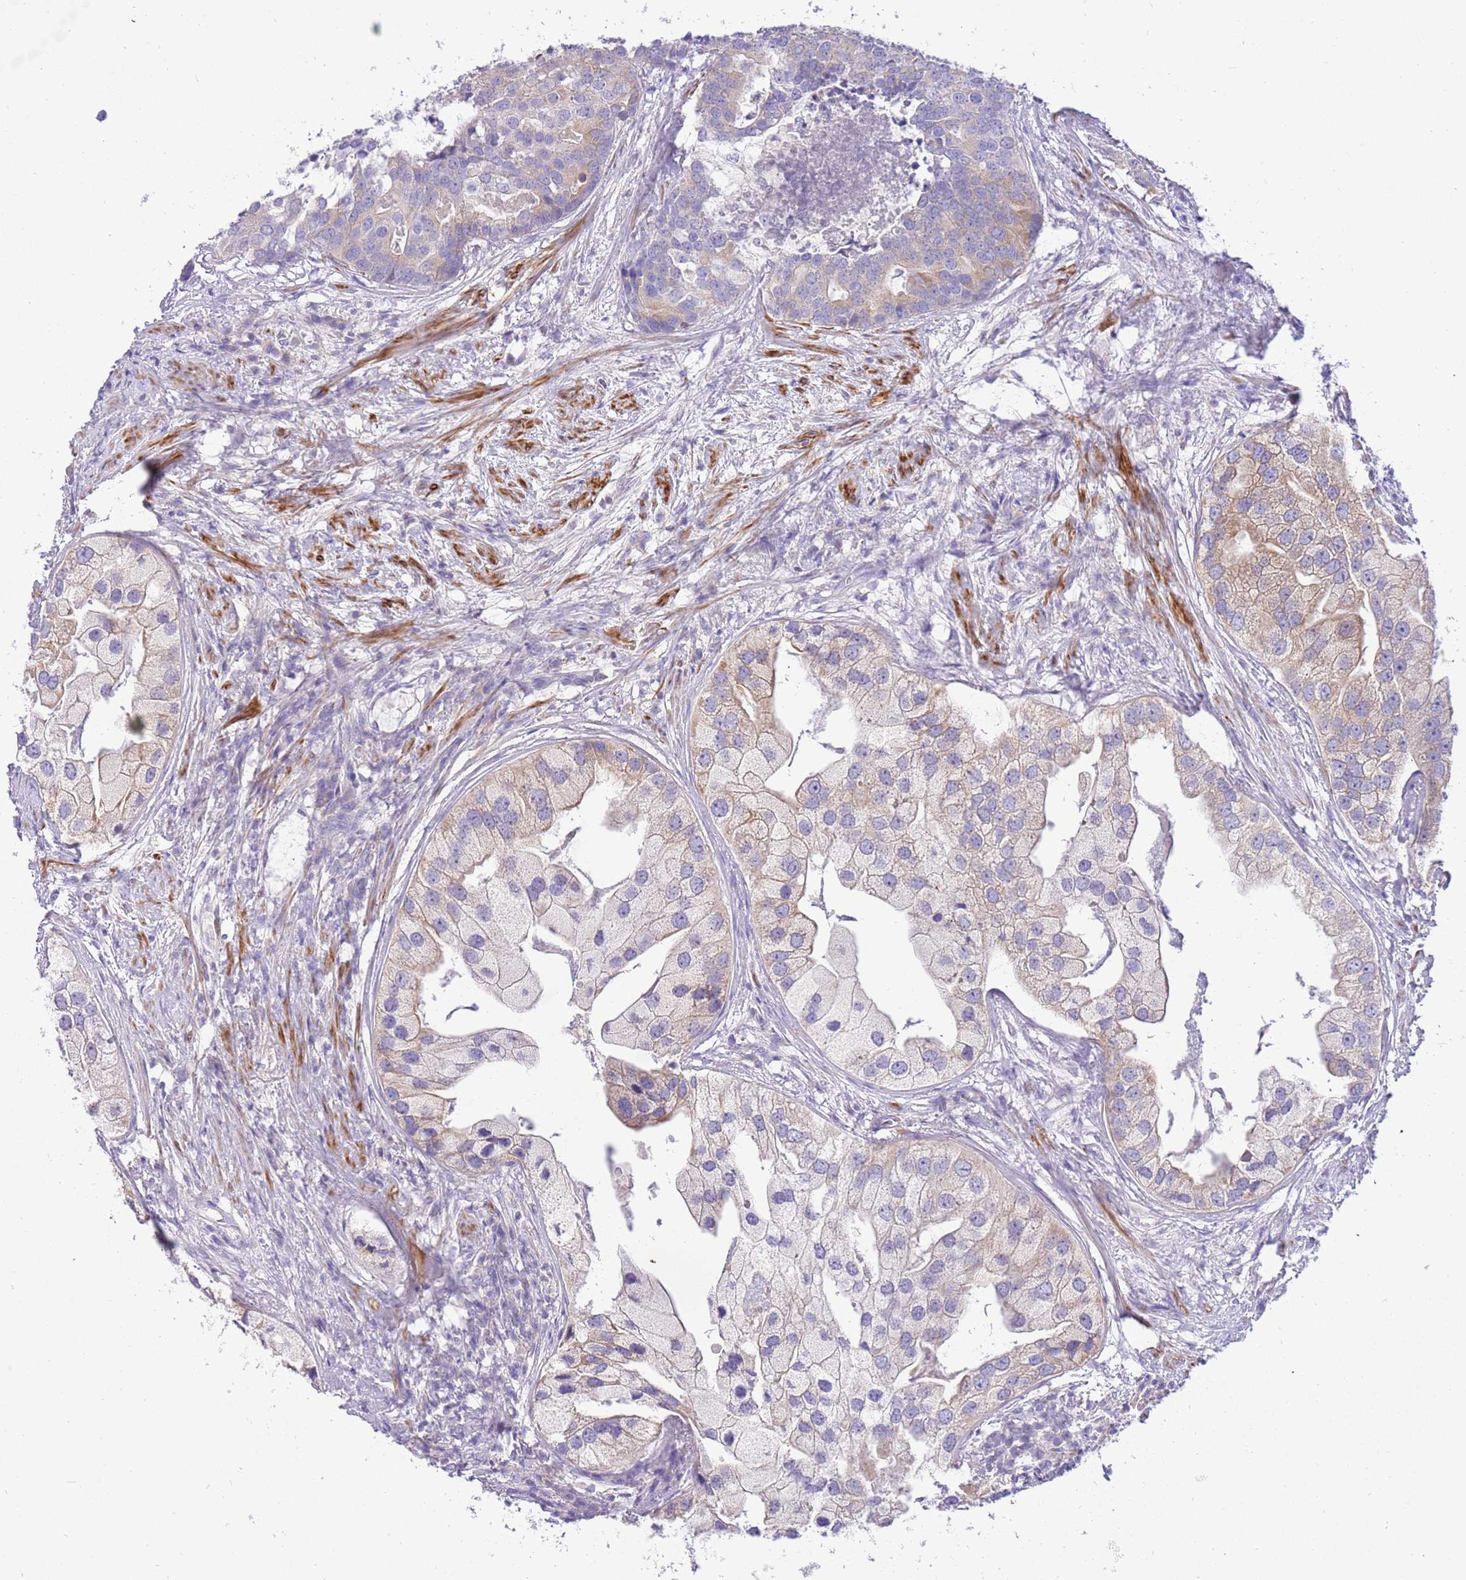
{"staining": {"intensity": "negative", "quantity": "none", "location": "none"}, "tissue": "prostate cancer", "cell_type": "Tumor cells", "image_type": "cancer", "snomed": [{"axis": "morphology", "description": "Adenocarcinoma, High grade"}, {"axis": "topography", "description": "Prostate"}], "caption": "The histopathology image exhibits no significant expression in tumor cells of prostate cancer. (Brightfield microscopy of DAB IHC at high magnification).", "gene": "GLCE", "patient": {"sex": "male", "age": 62}}